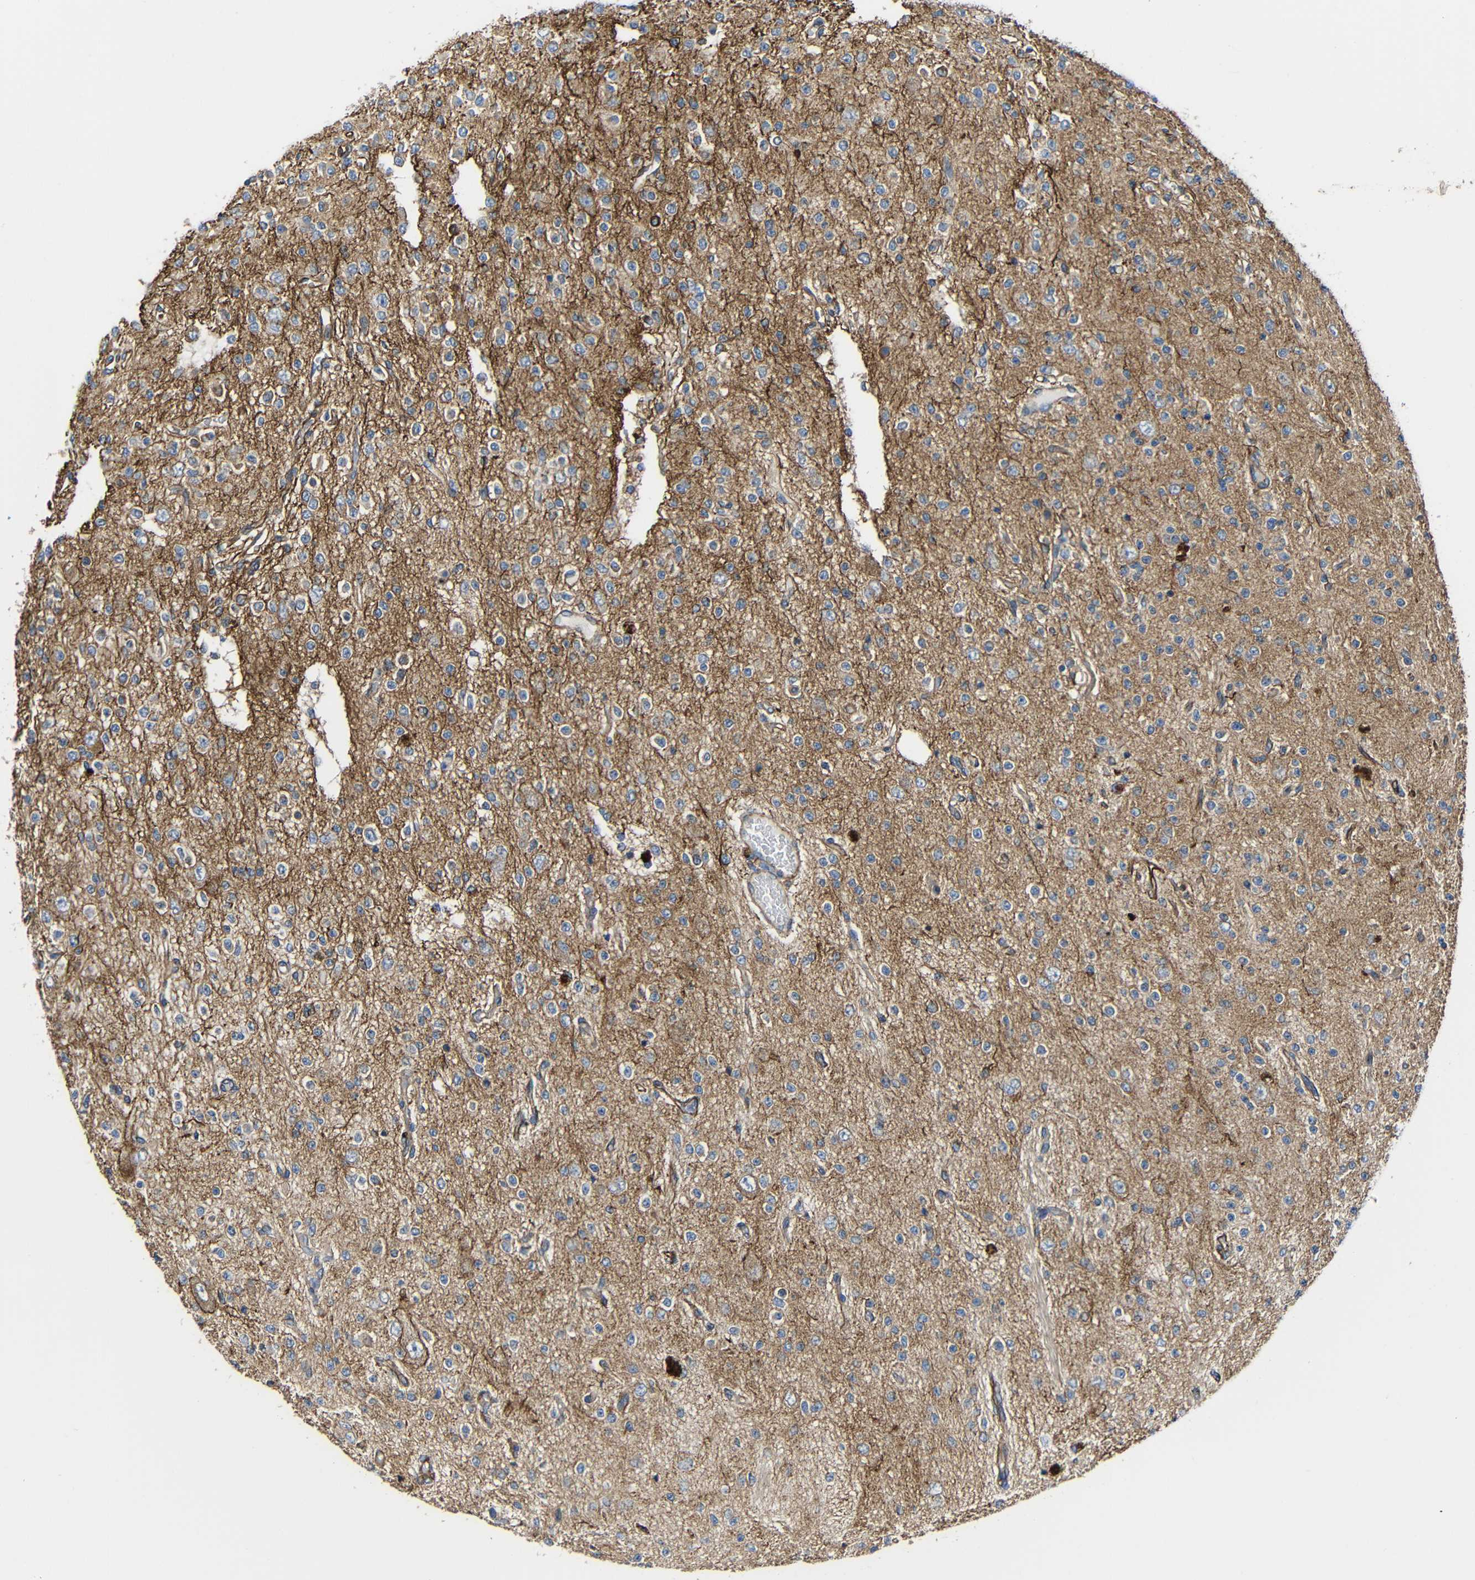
{"staining": {"intensity": "moderate", "quantity": "25%-75%", "location": "cytoplasmic/membranous"}, "tissue": "glioma", "cell_type": "Tumor cells", "image_type": "cancer", "snomed": [{"axis": "morphology", "description": "Glioma, malignant, Low grade"}, {"axis": "topography", "description": "Brain"}], "caption": "DAB (3,3'-diaminobenzidine) immunohistochemical staining of human malignant low-grade glioma displays moderate cytoplasmic/membranous protein expression in approximately 25%-75% of tumor cells. (Stains: DAB in brown, nuclei in blue, Microscopy: brightfield microscopy at high magnification).", "gene": "IGSF10", "patient": {"sex": "male", "age": 38}}